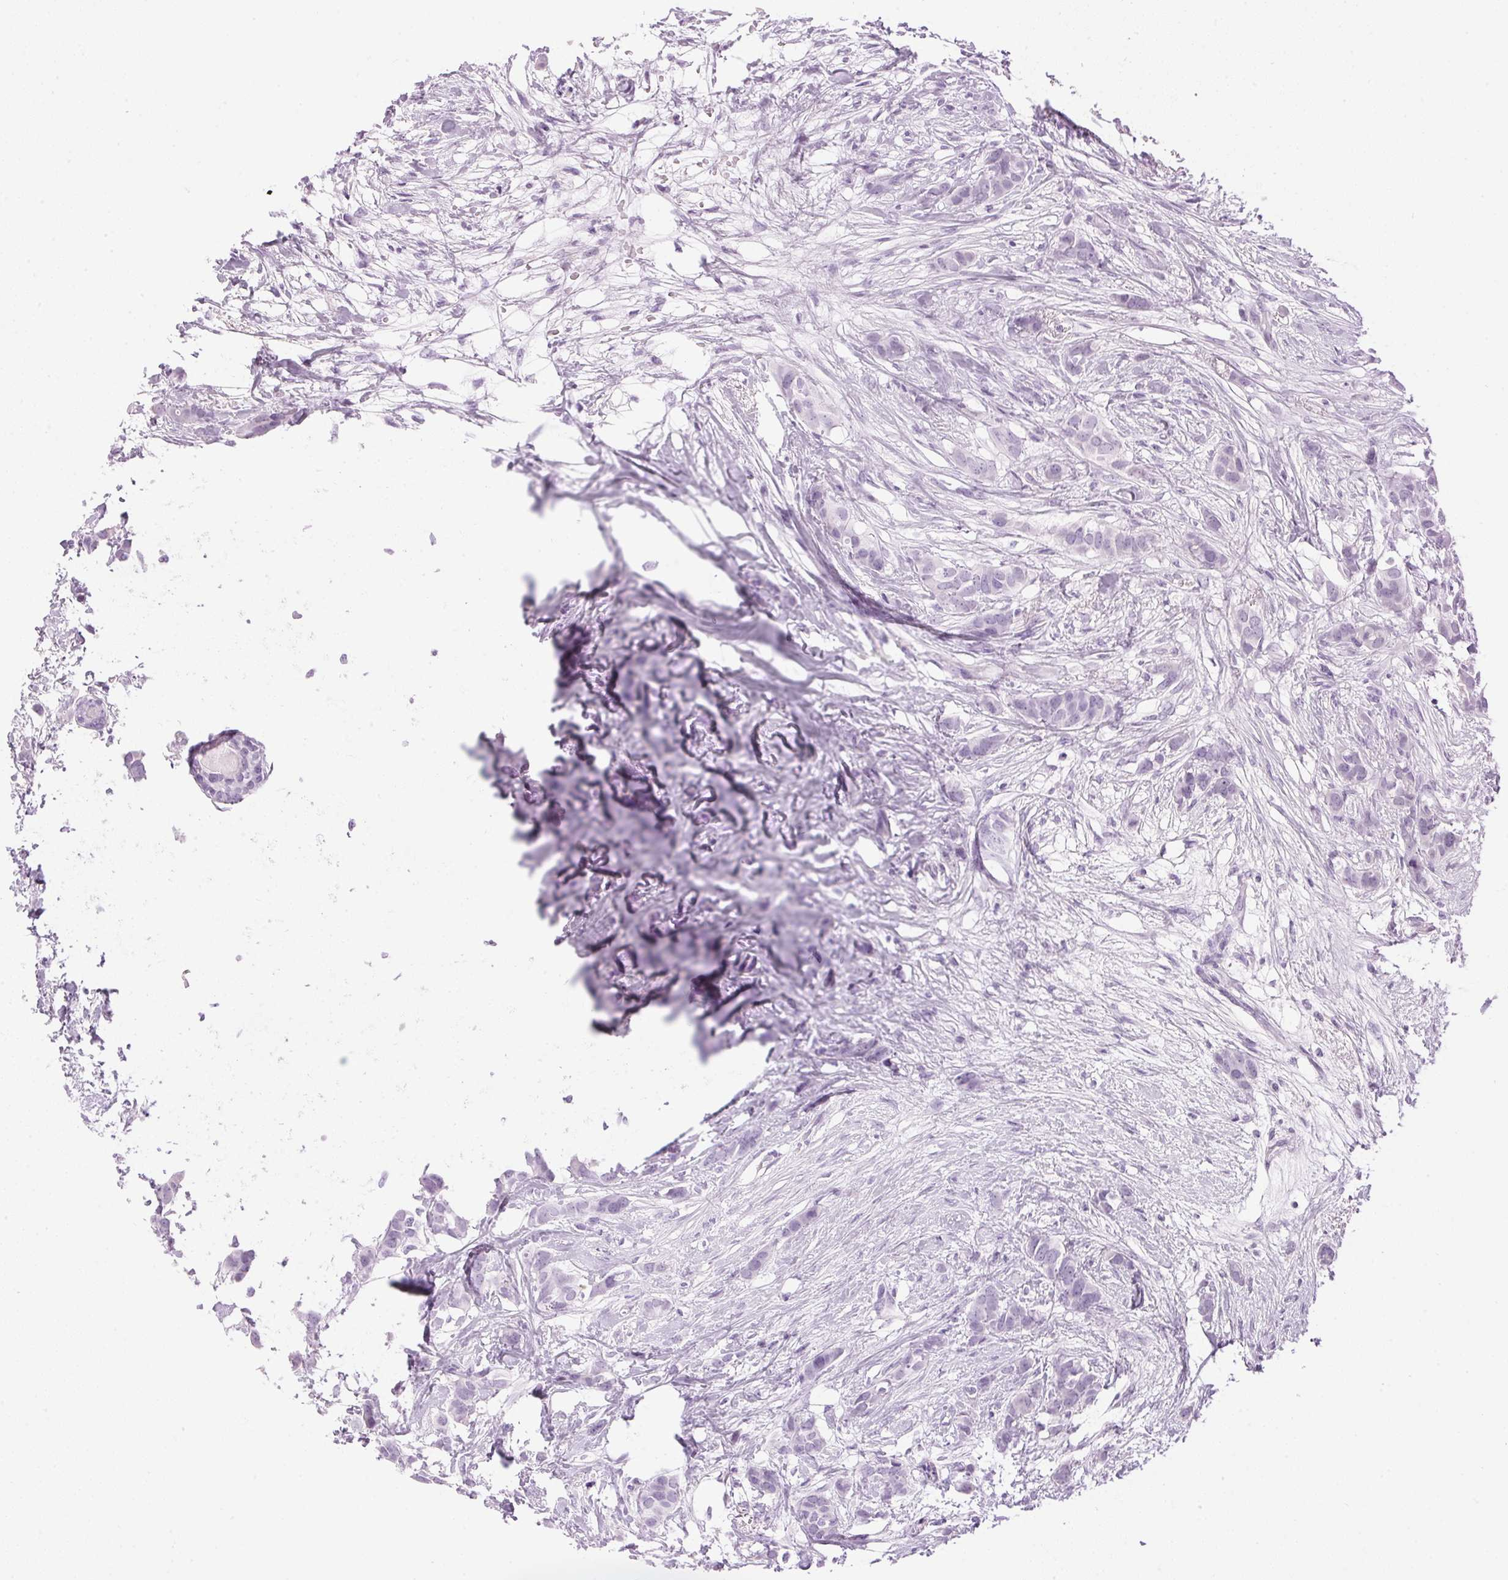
{"staining": {"intensity": "negative", "quantity": "none", "location": "none"}, "tissue": "breast cancer", "cell_type": "Tumor cells", "image_type": "cancer", "snomed": [{"axis": "morphology", "description": "Duct carcinoma"}, {"axis": "topography", "description": "Breast"}], "caption": "DAB immunohistochemical staining of invasive ductal carcinoma (breast) displays no significant expression in tumor cells.", "gene": "SP7", "patient": {"sex": "female", "age": 62}}